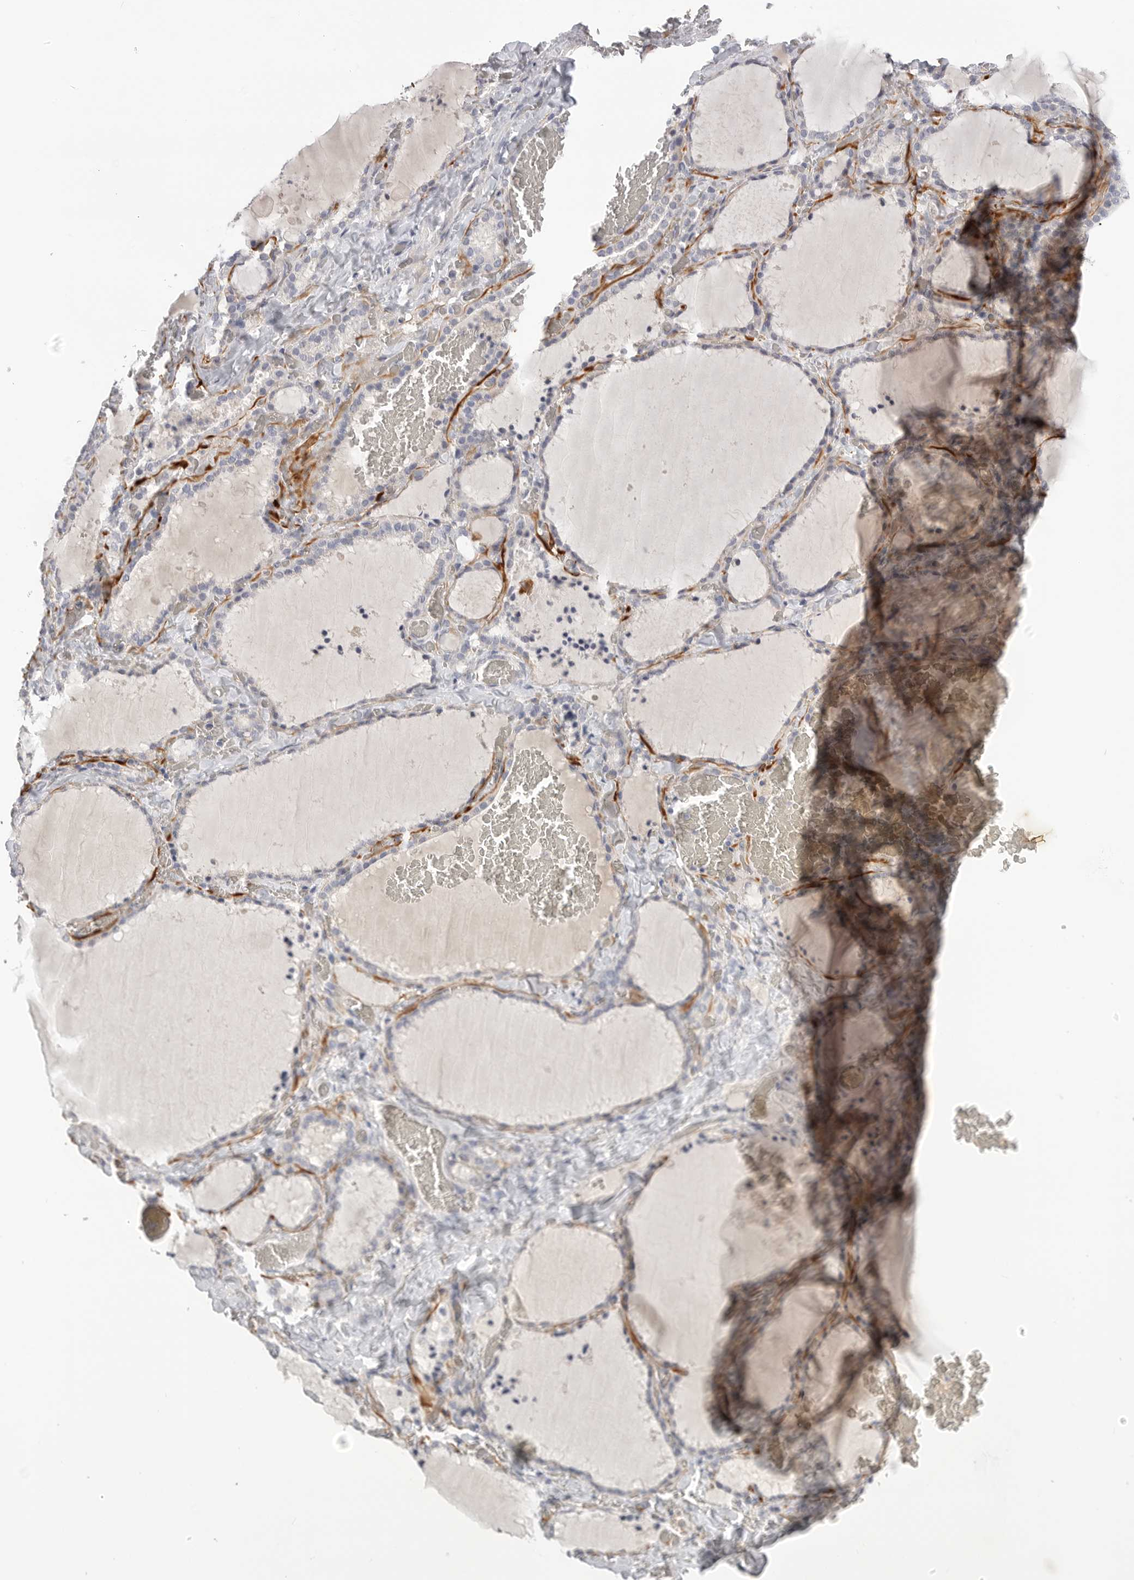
{"staining": {"intensity": "negative", "quantity": "none", "location": "none"}, "tissue": "thyroid gland", "cell_type": "Glandular cells", "image_type": "normal", "snomed": [{"axis": "morphology", "description": "Normal tissue, NOS"}, {"axis": "topography", "description": "Thyroid gland"}], "caption": "DAB immunohistochemical staining of unremarkable thyroid gland displays no significant positivity in glandular cells. (Immunohistochemistry (ihc), brightfield microscopy, high magnification).", "gene": "FBN2", "patient": {"sex": "female", "age": 22}}